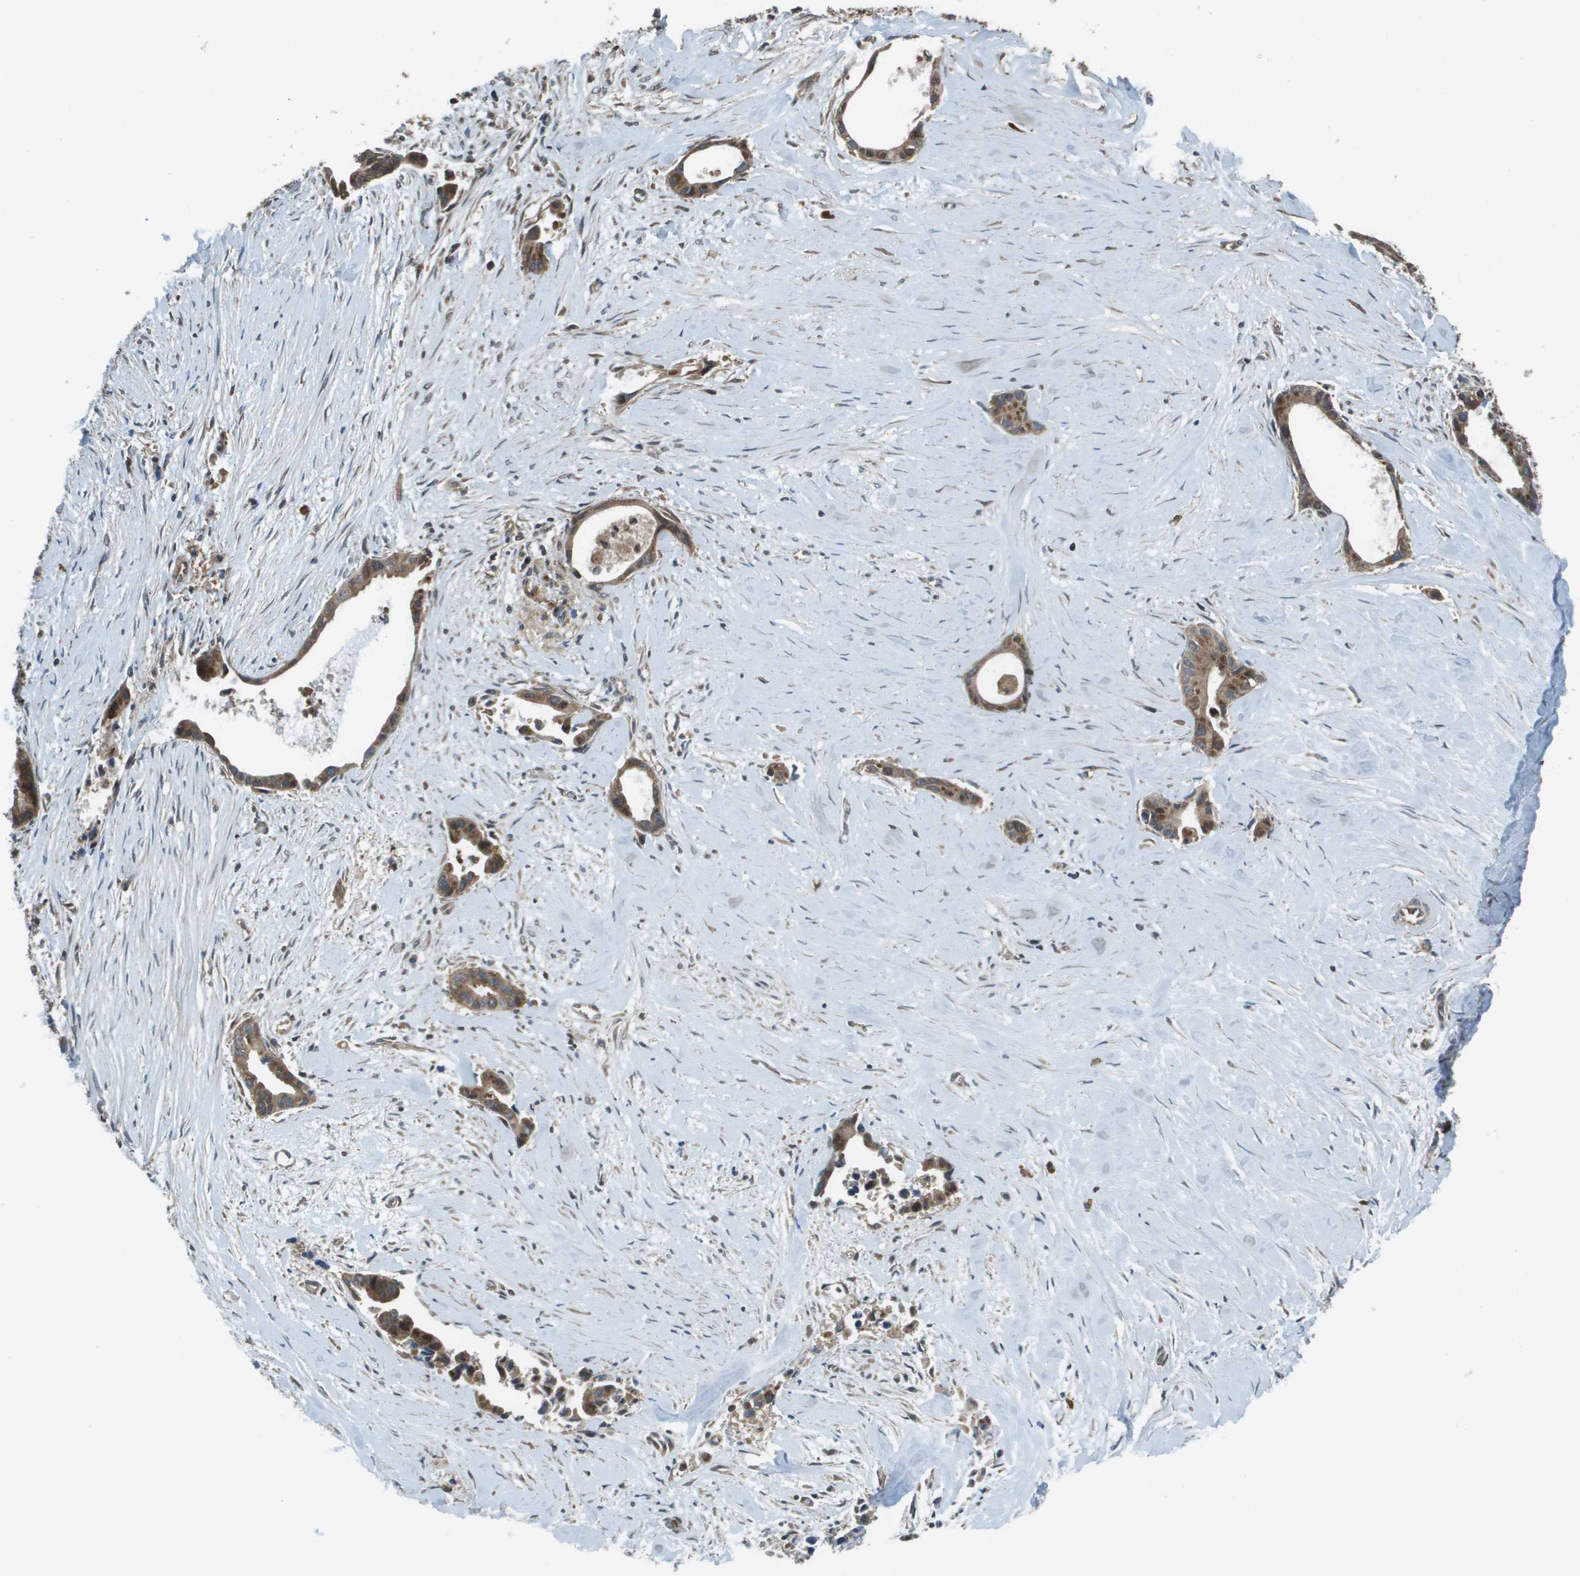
{"staining": {"intensity": "moderate", "quantity": ">75%", "location": "cytoplasmic/membranous"}, "tissue": "liver cancer", "cell_type": "Tumor cells", "image_type": "cancer", "snomed": [{"axis": "morphology", "description": "Cholangiocarcinoma"}, {"axis": "topography", "description": "Liver"}], "caption": "Brown immunohistochemical staining in liver cancer reveals moderate cytoplasmic/membranous expression in about >75% of tumor cells.", "gene": "PLPBP", "patient": {"sex": "female", "age": 55}}